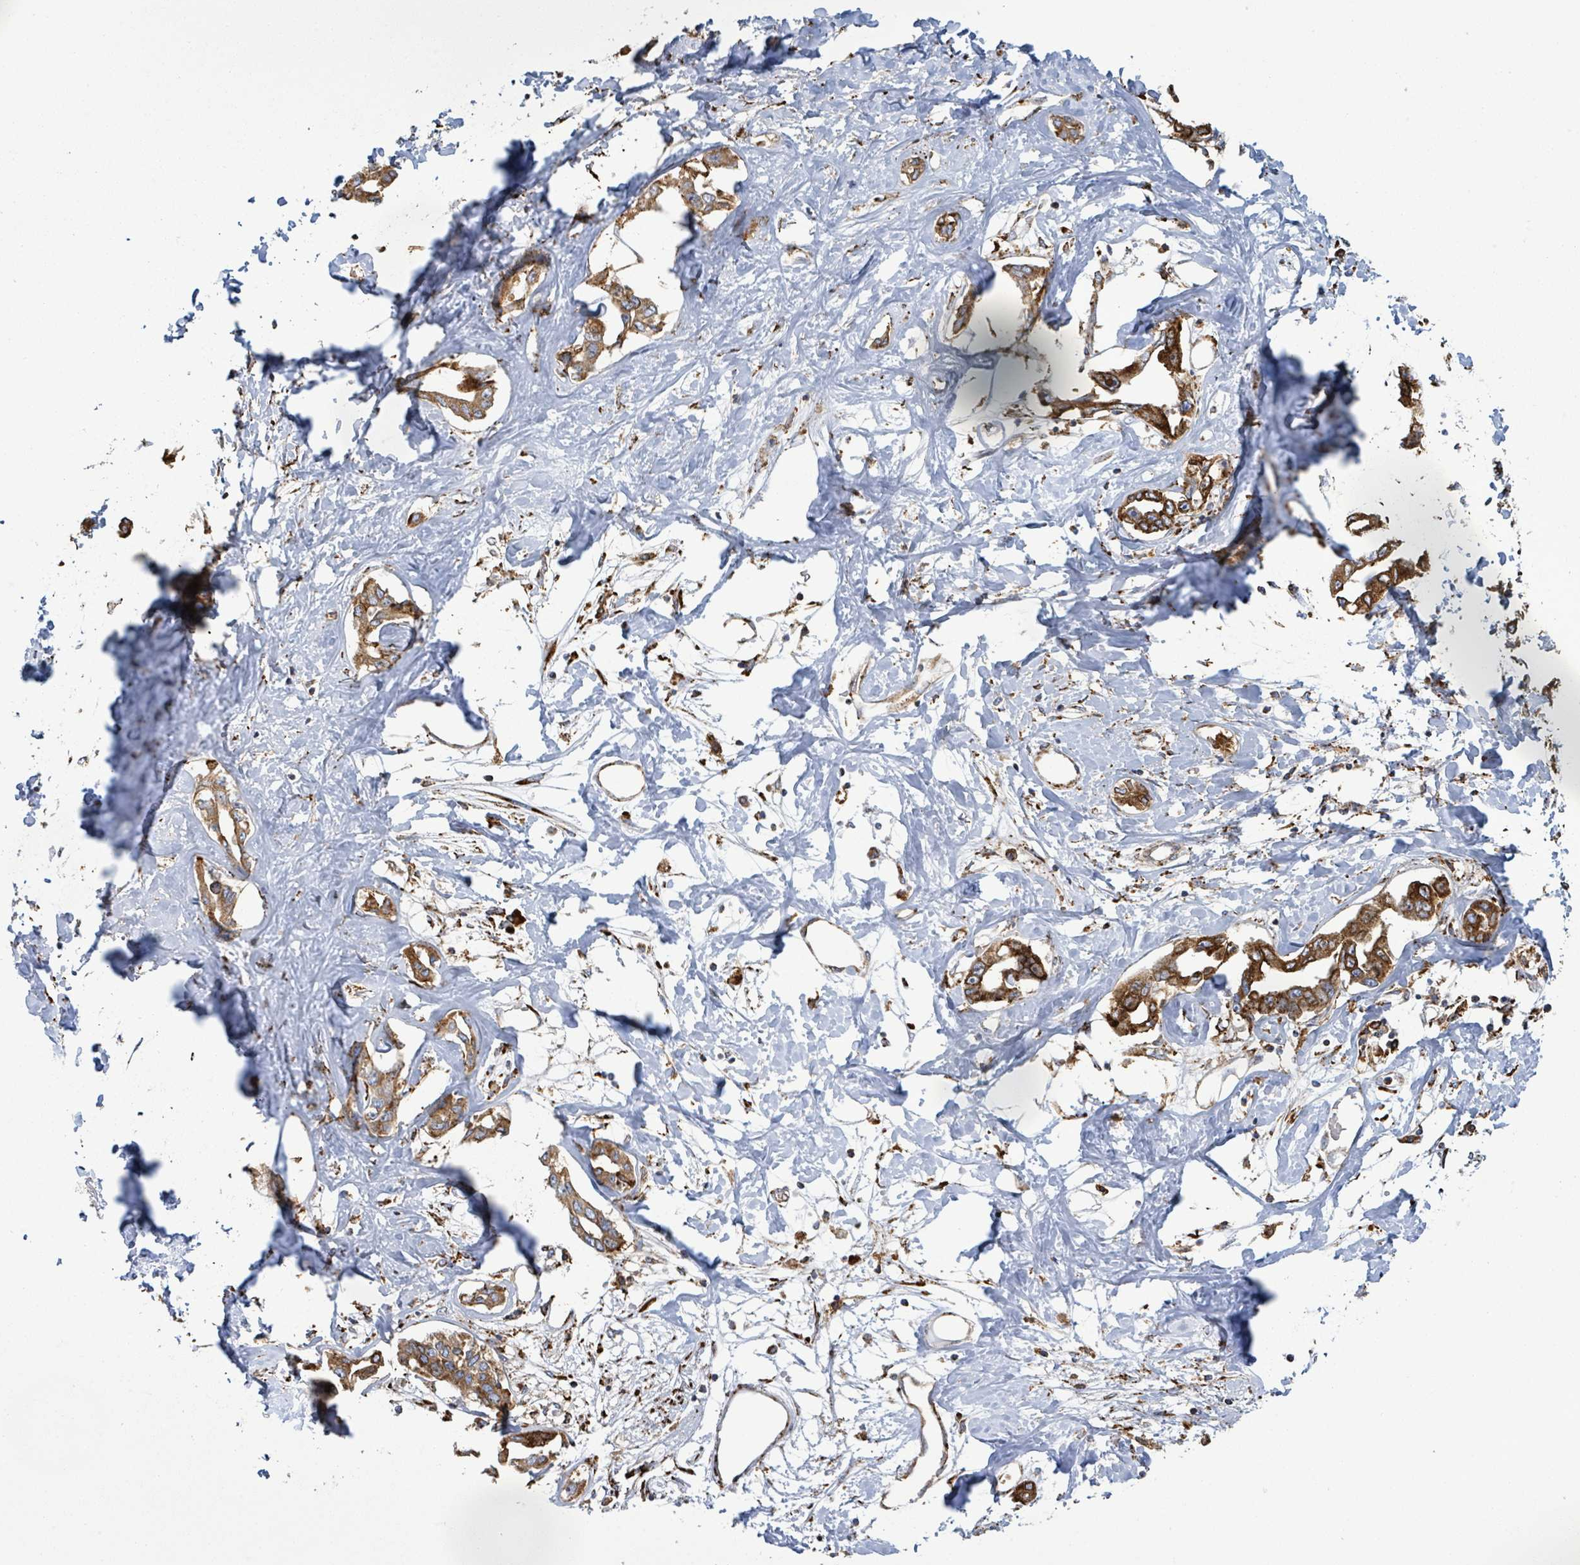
{"staining": {"intensity": "strong", "quantity": ">75%", "location": "cytoplasmic/membranous"}, "tissue": "liver cancer", "cell_type": "Tumor cells", "image_type": "cancer", "snomed": [{"axis": "morphology", "description": "Cholangiocarcinoma"}, {"axis": "topography", "description": "Liver"}], "caption": "Liver cholangiocarcinoma stained with immunohistochemistry shows strong cytoplasmic/membranous positivity in about >75% of tumor cells. Immunohistochemistry stains the protein in brown and the nuclei are stained blue.", "gene": "RFPL4A", "patient": {"sex": "male", "age": 59}}